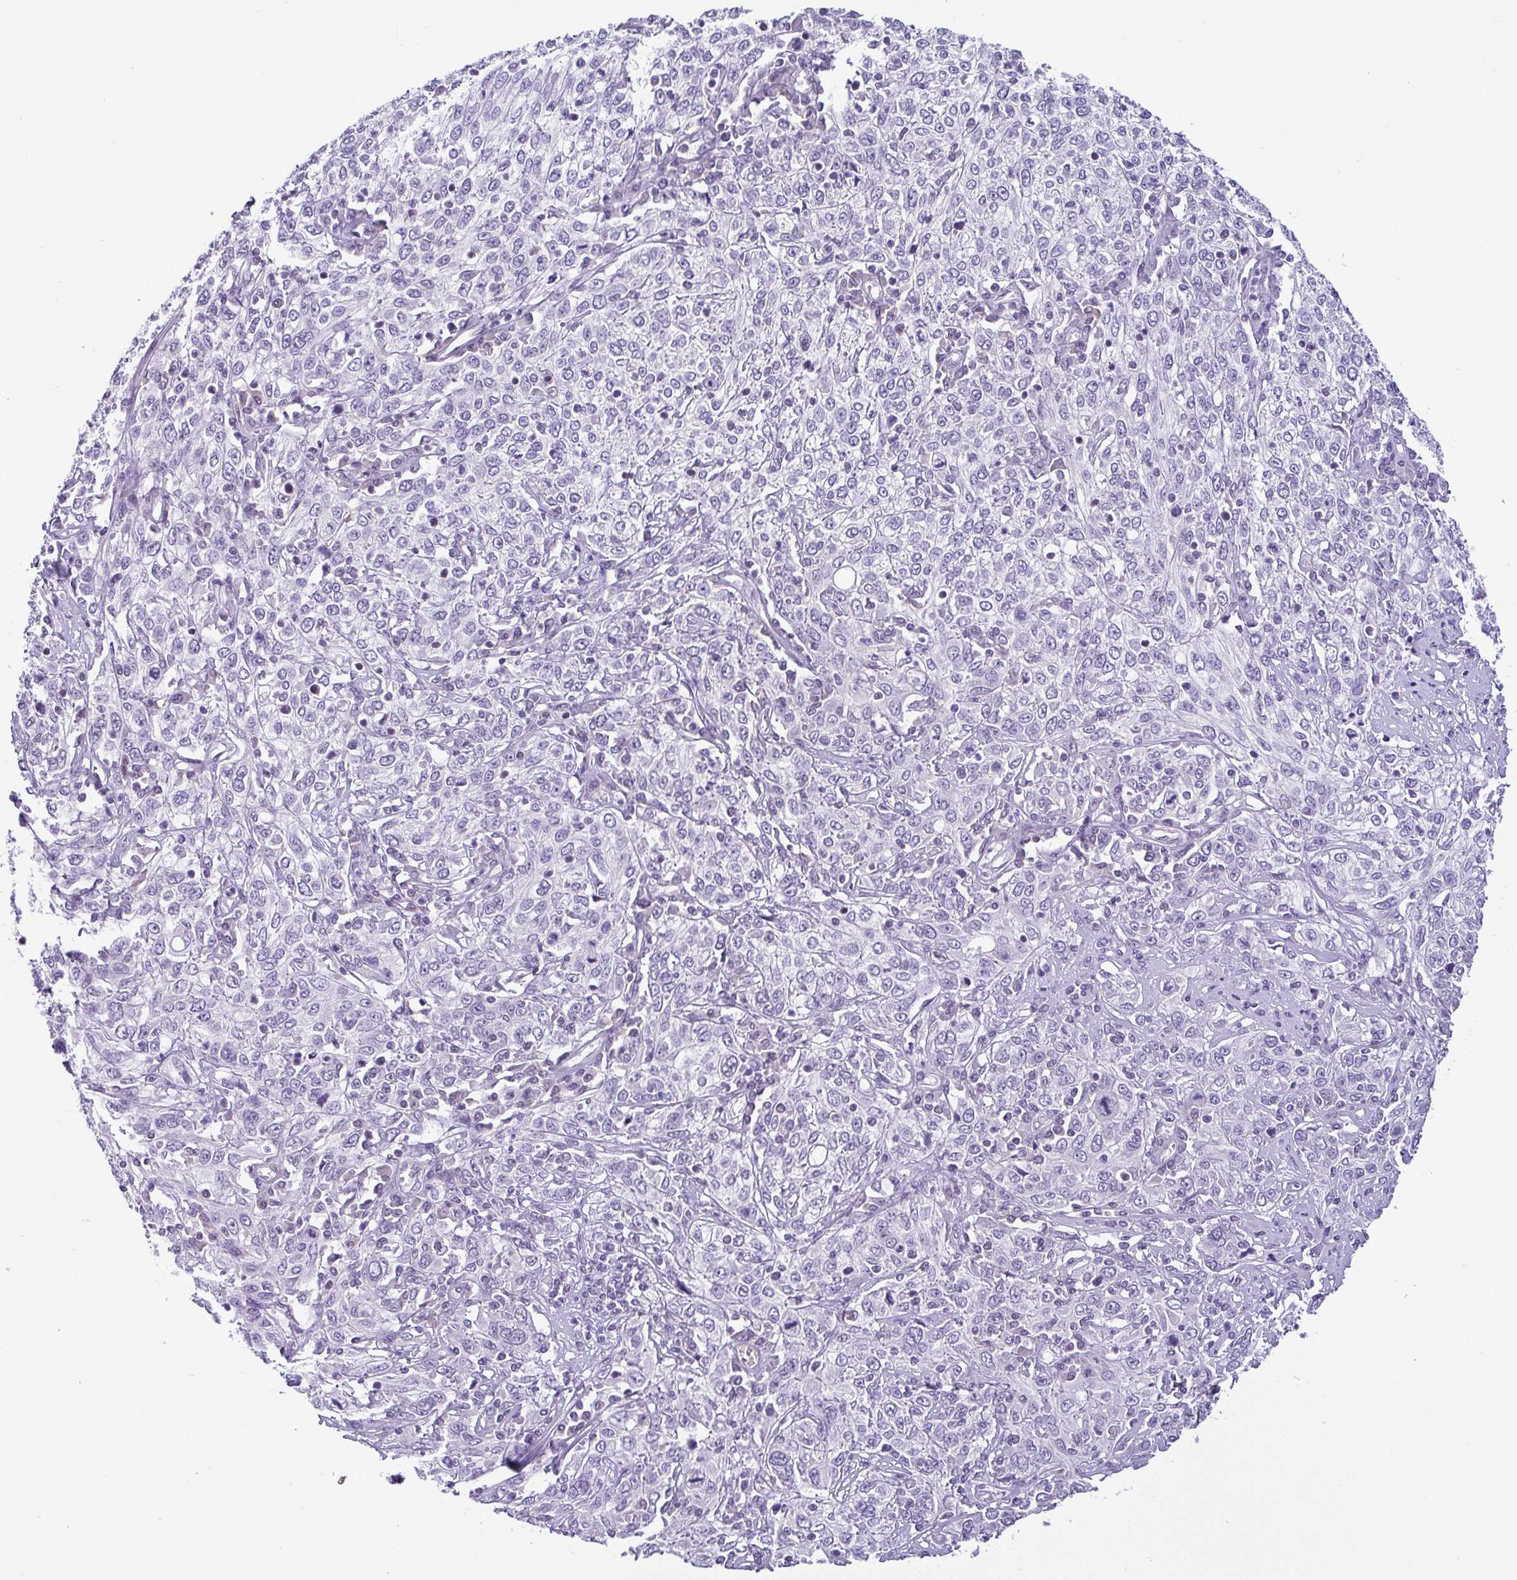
{"staining": {"intensity": "negative", "quantity": "none", "location": "none"}, "tissue": "cervical cancer", "cell_type": "Tumor cells", "image_type": "cancer", "snomed": [{"axis": "morphology", "description": "Squamous cell carcinoma, NOS"}, {"axis": "topography", "description": "Cervix"}], "caption": "Cervical cancer (squamous cell carcinoma) was stained to show a protein in brown. There is no significant positivity in tumor cells. The staining was performed using DAB (3,3'-diaminobenzidine) to visualize the protein expression in brown, while the nuclei were stained in blue with hematoxylin (Magnification: 20x).", "gene": "RBM3", "patient": {"sex": "female", "age": 46}}